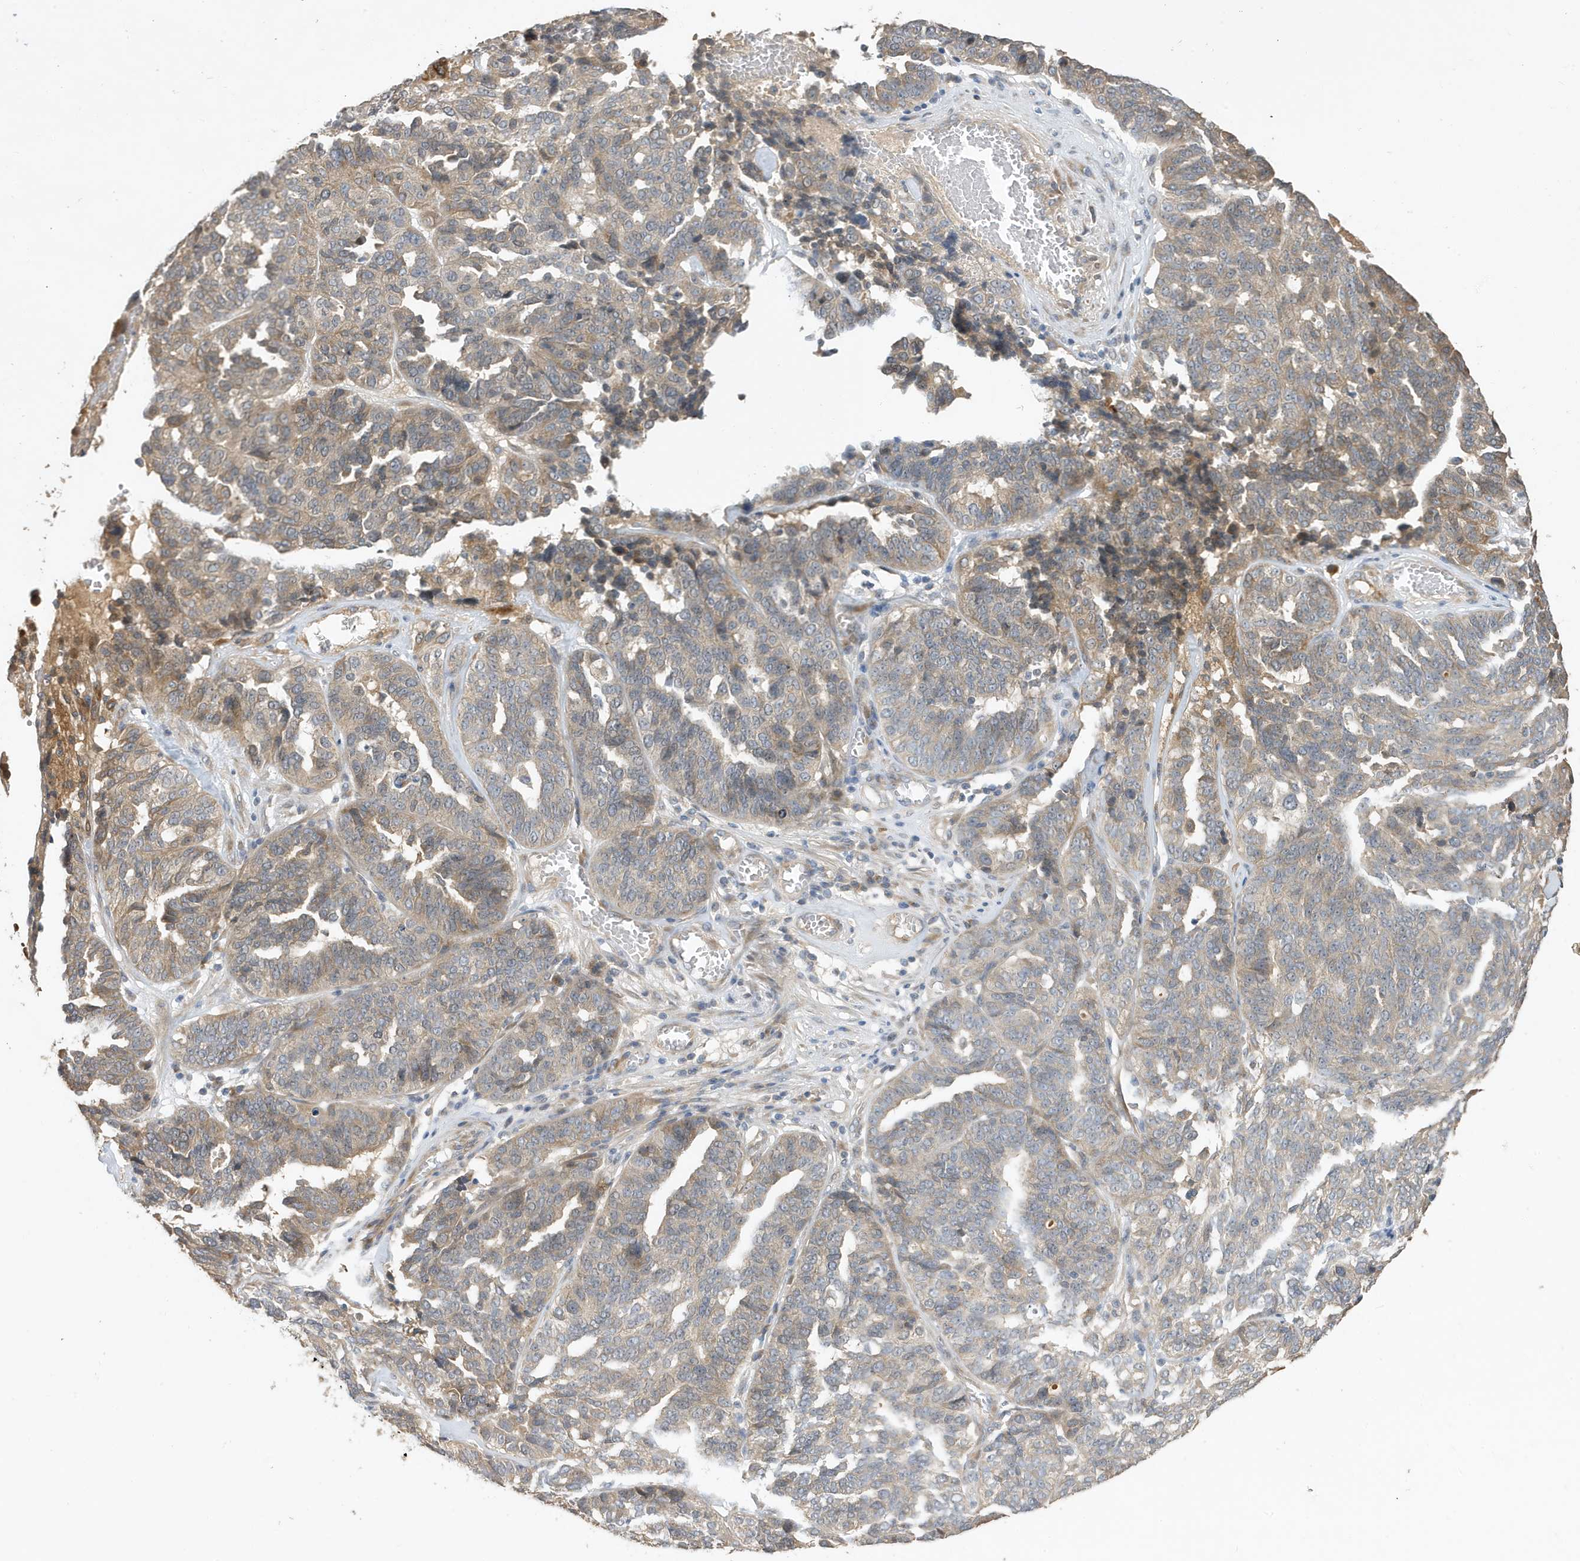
{"staining": {"intensity": "moderate", "quantity": "<25%", "location": "cytoplasmic/membranous"}, "tissue": "ovarian cancer", "cell_type": "Tumor cells", "image_type": "cancer", "snomed": [{"axis": "morphology", "description": "Cystadenocarcinoma, serous, NOS"}, {"axis": "topography", "description": "Ovary"}], "caption": "Immunohistochemical staining of ovarian serous cystadenocarcinoma reveals low levels of moderate cytoplasmic/membranous staining in about <25% of tumor cells.", "gene": "LAPTM4A", "patient": {"sex": "female", "age": 59}}